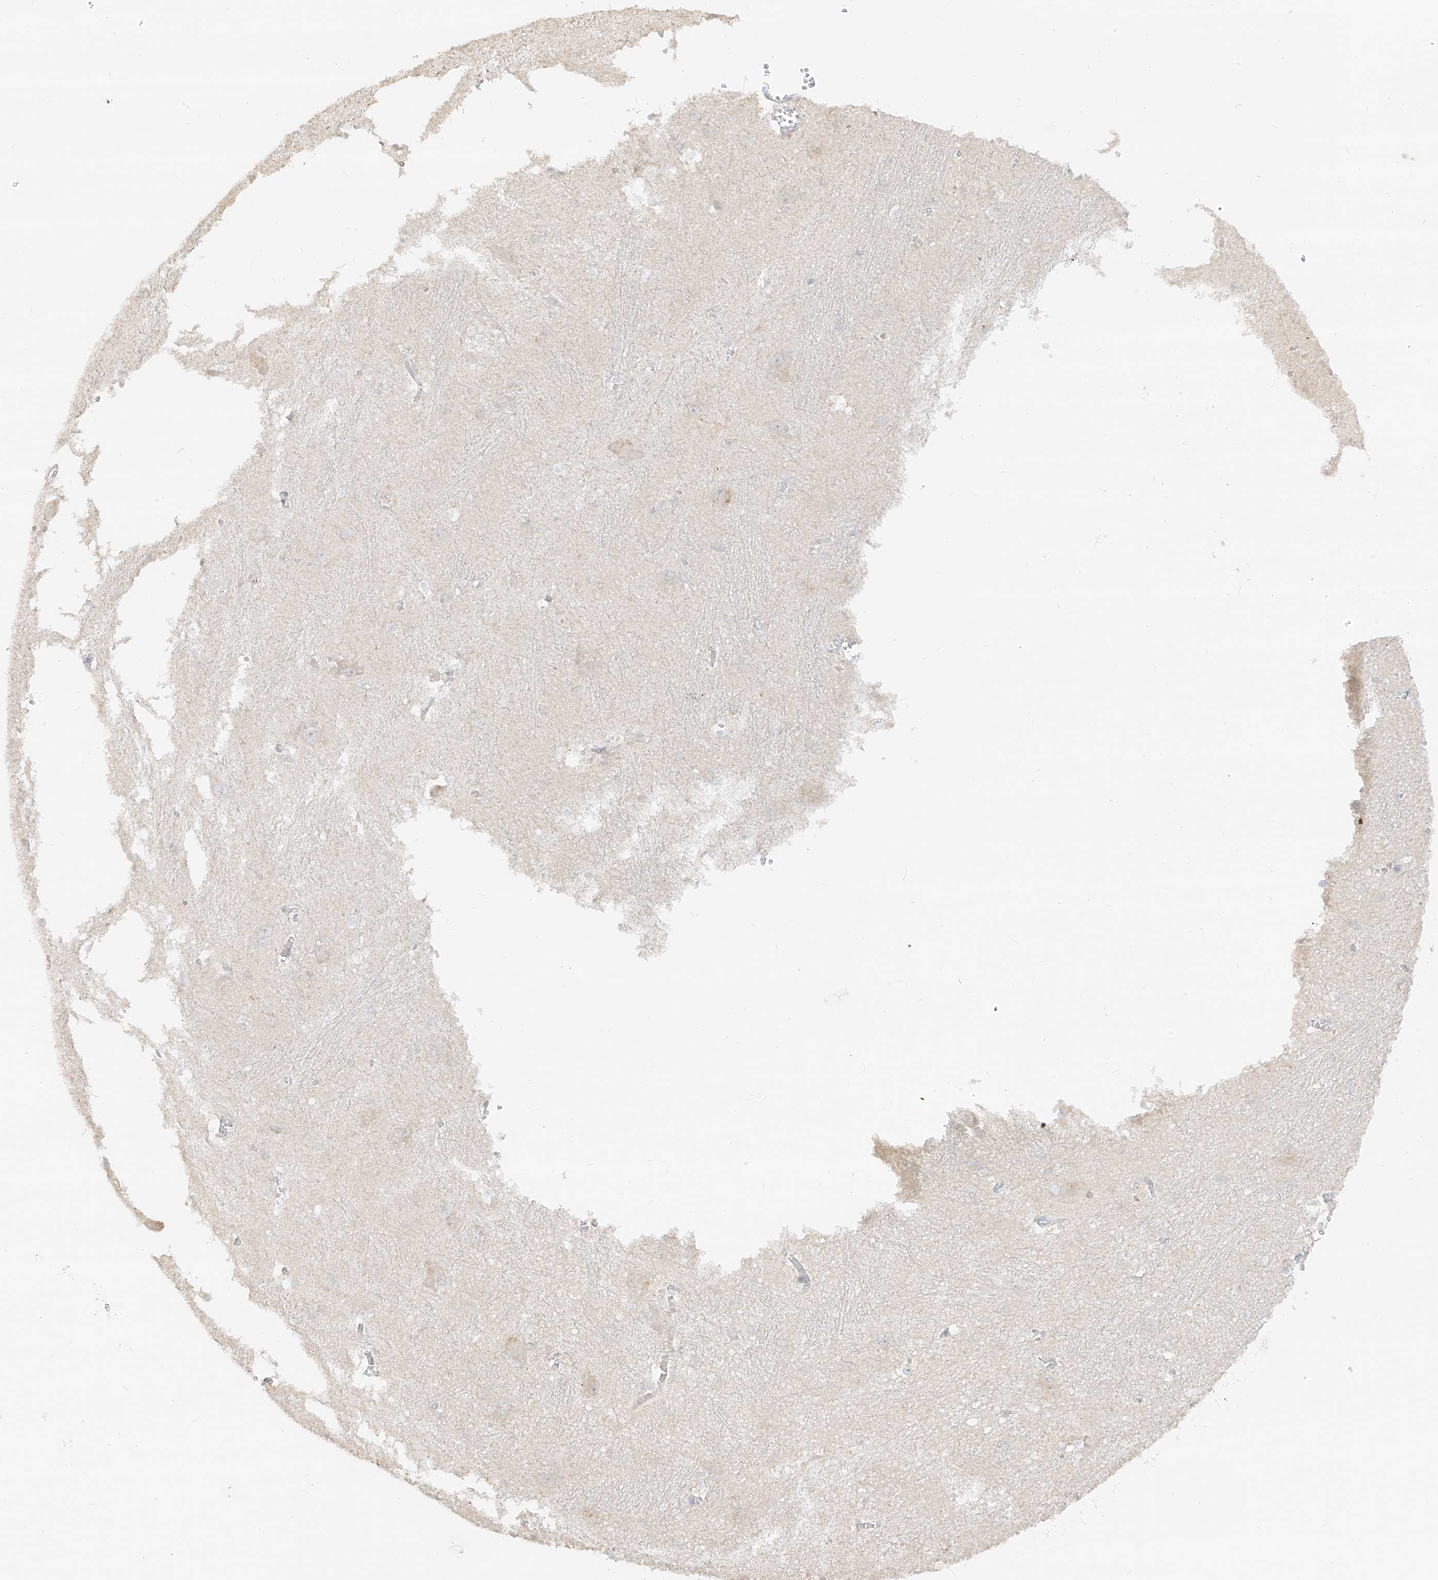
{"staining": {"intensity": "negative", "quantity": "none", "location": "none"}, "tissue": "caudate", "cell_type": "Glial cells", "image_type": "normal", "snomed": [{"axis": "morphology", "description": "Normal tissue, NOS"}, {"axis": "topography", "description": "Lateral ventricle wall"}], "caption": "Immunohistochemistry of normal caudate reveals no positivity in glial cells. (DAB (3,3'-diaminobenzidine) immunohistochemistry (IHC) visualized using brightfield microscopy, high magnification).", "gene": "LIPT1", "patient": {"sex": "male", "age": 37}}